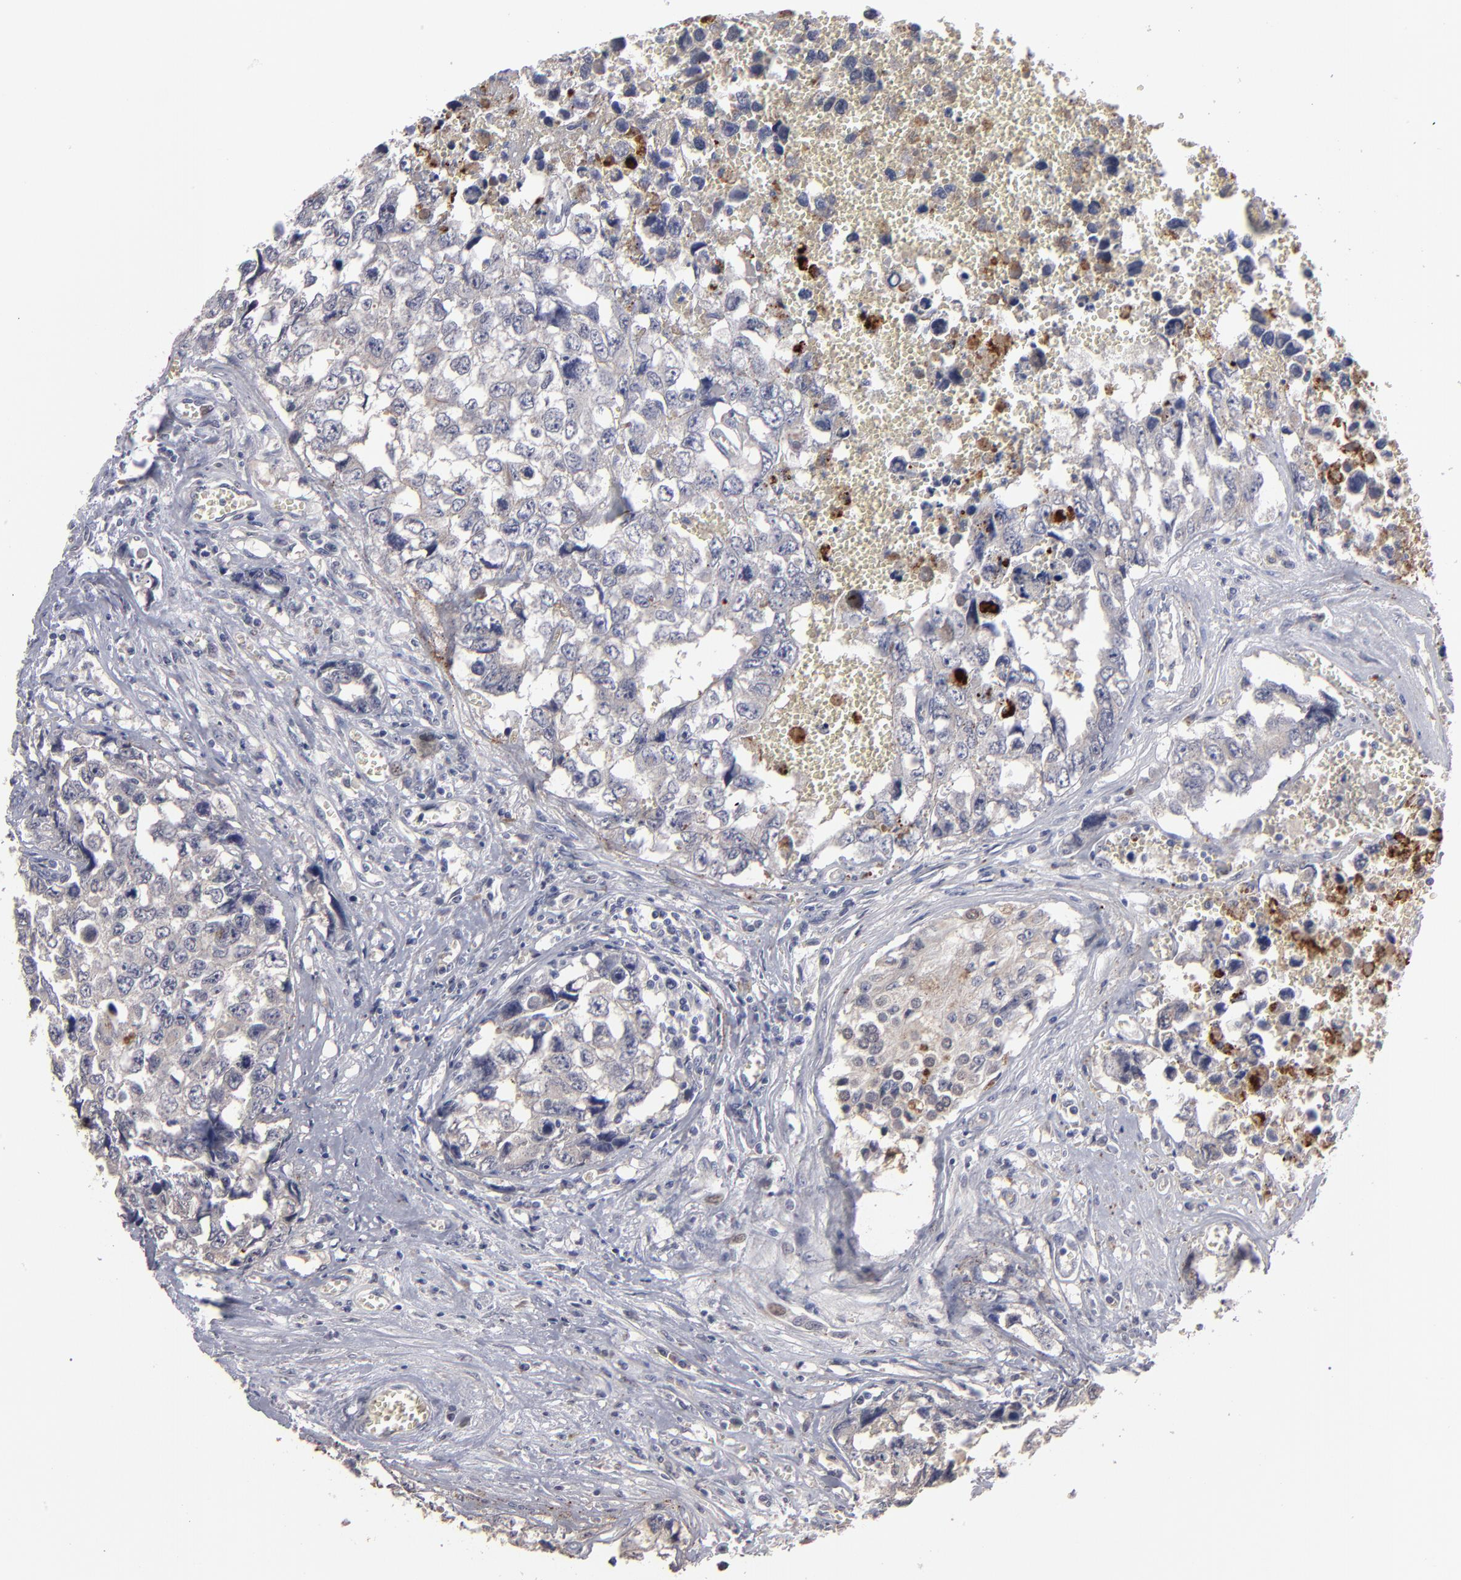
{"staining": {"intensity": "weak", "quantity": "<25%", "location": "cytoplasmic/membranous"}, "tissue": "testis cancer", "cell_type": "Tumor cells", "image_type": "cancer", "snomed": [{"axis": "morphology", "description": "Carcinoma, Embryonal, NOS"}, {"axis": "topography", "description": "Testis"}], "caption": "This is a photomicrograph of immunohistochemistry staining of testis embryonal carcinoma, which shows no positivity in tumor cells.", "gene": "GPM6B", "patient": {"sex": "male", "age": 31}}